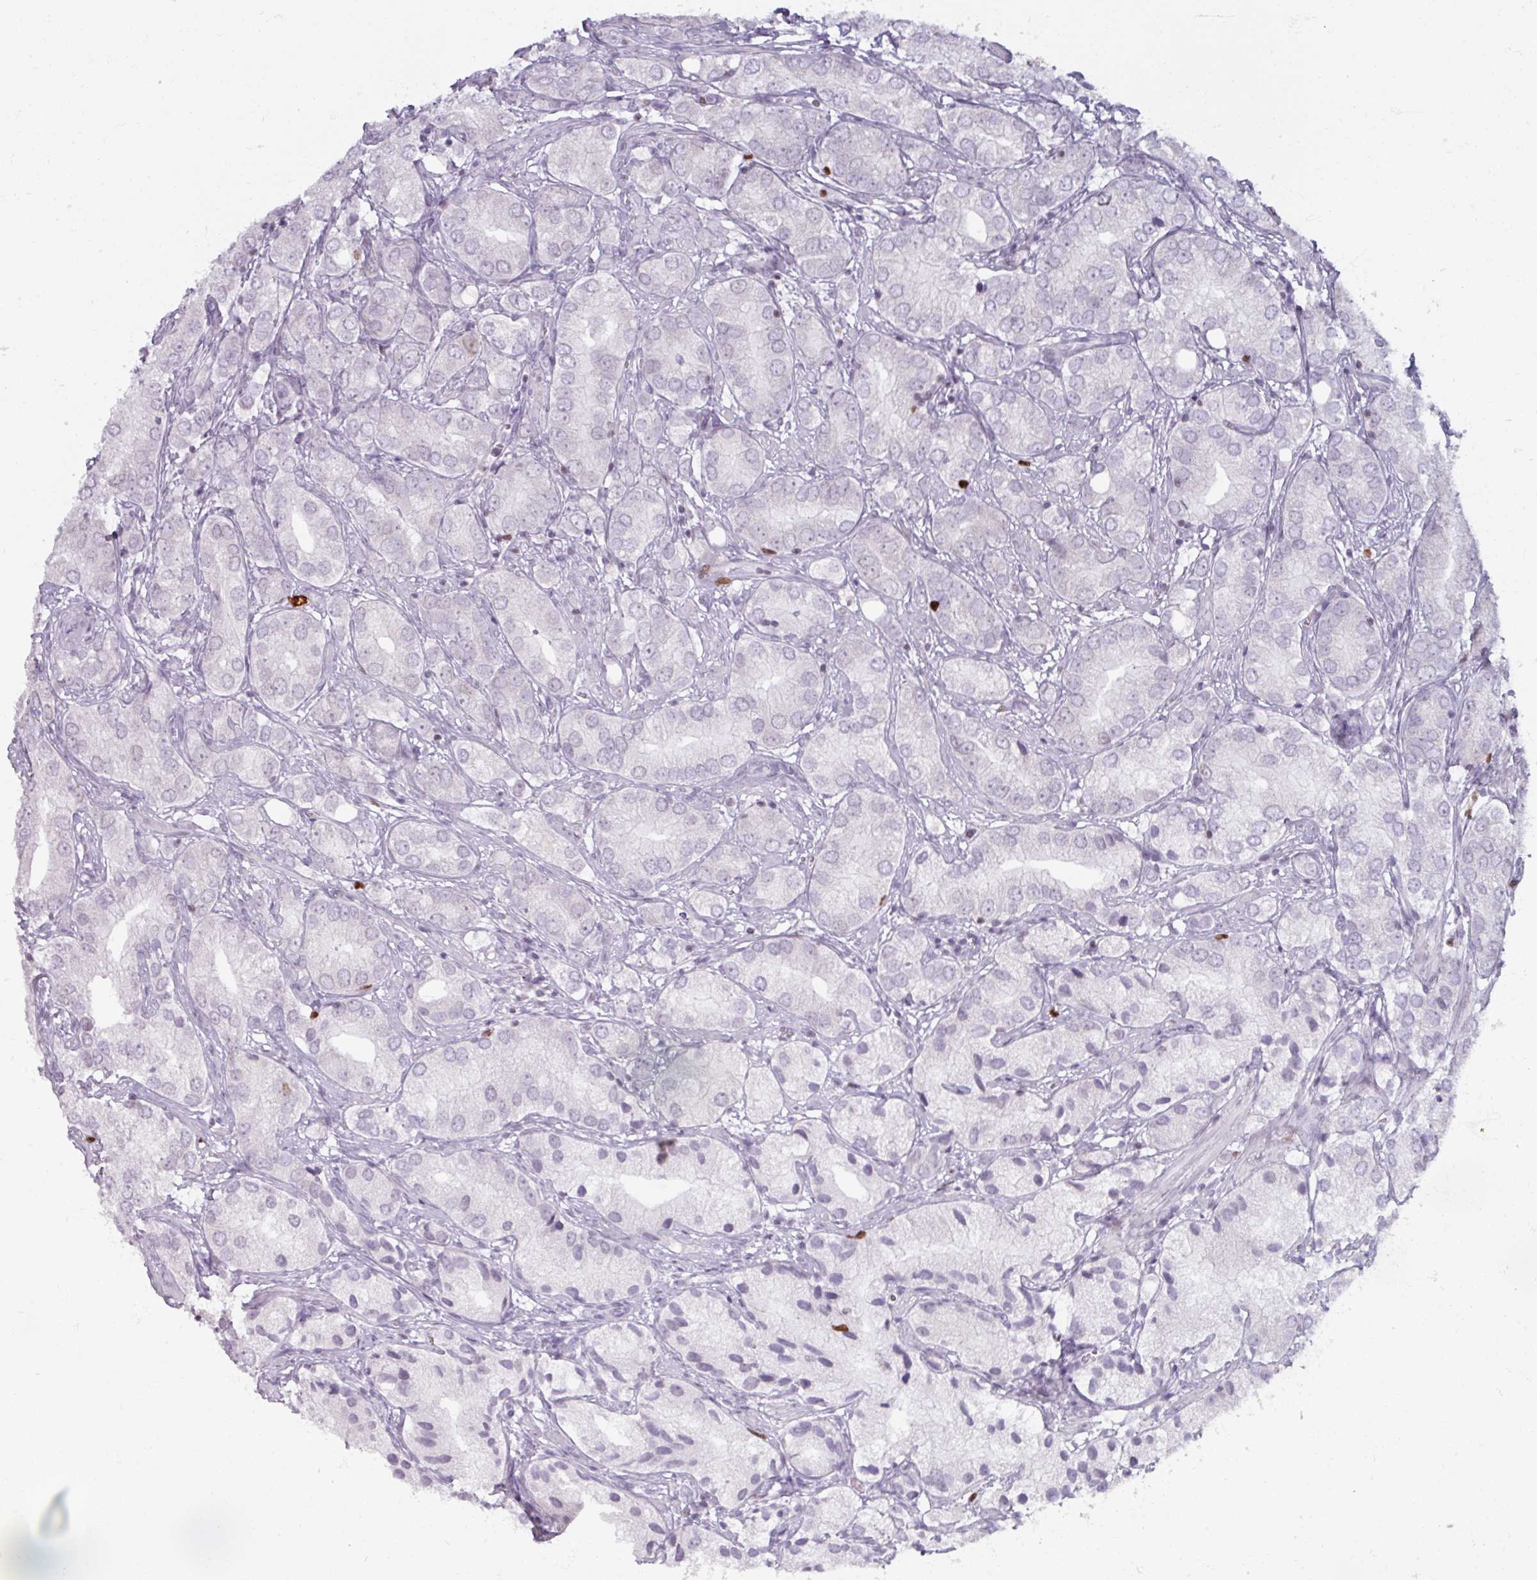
{"staining": {"intensity": "moderate", "quantity": "<25%", "location": "nuclear"}, "tissue": "prostate cancer", "cell_type": "Tumor cells", "image_type": "cancer", "snomed": [{"axis": "morphology", "description": "Adenocarcinoma, High grade"}, {"axis": "topography", "description": "Prostate"}], "caption": "Human prostate cancer stained with a brown dye demonstrates moderate nuclear positive expression in approximately <25% of tumor cells.", "gene": "ATAD2", "patient": {"sex": "male", "age": 82}}